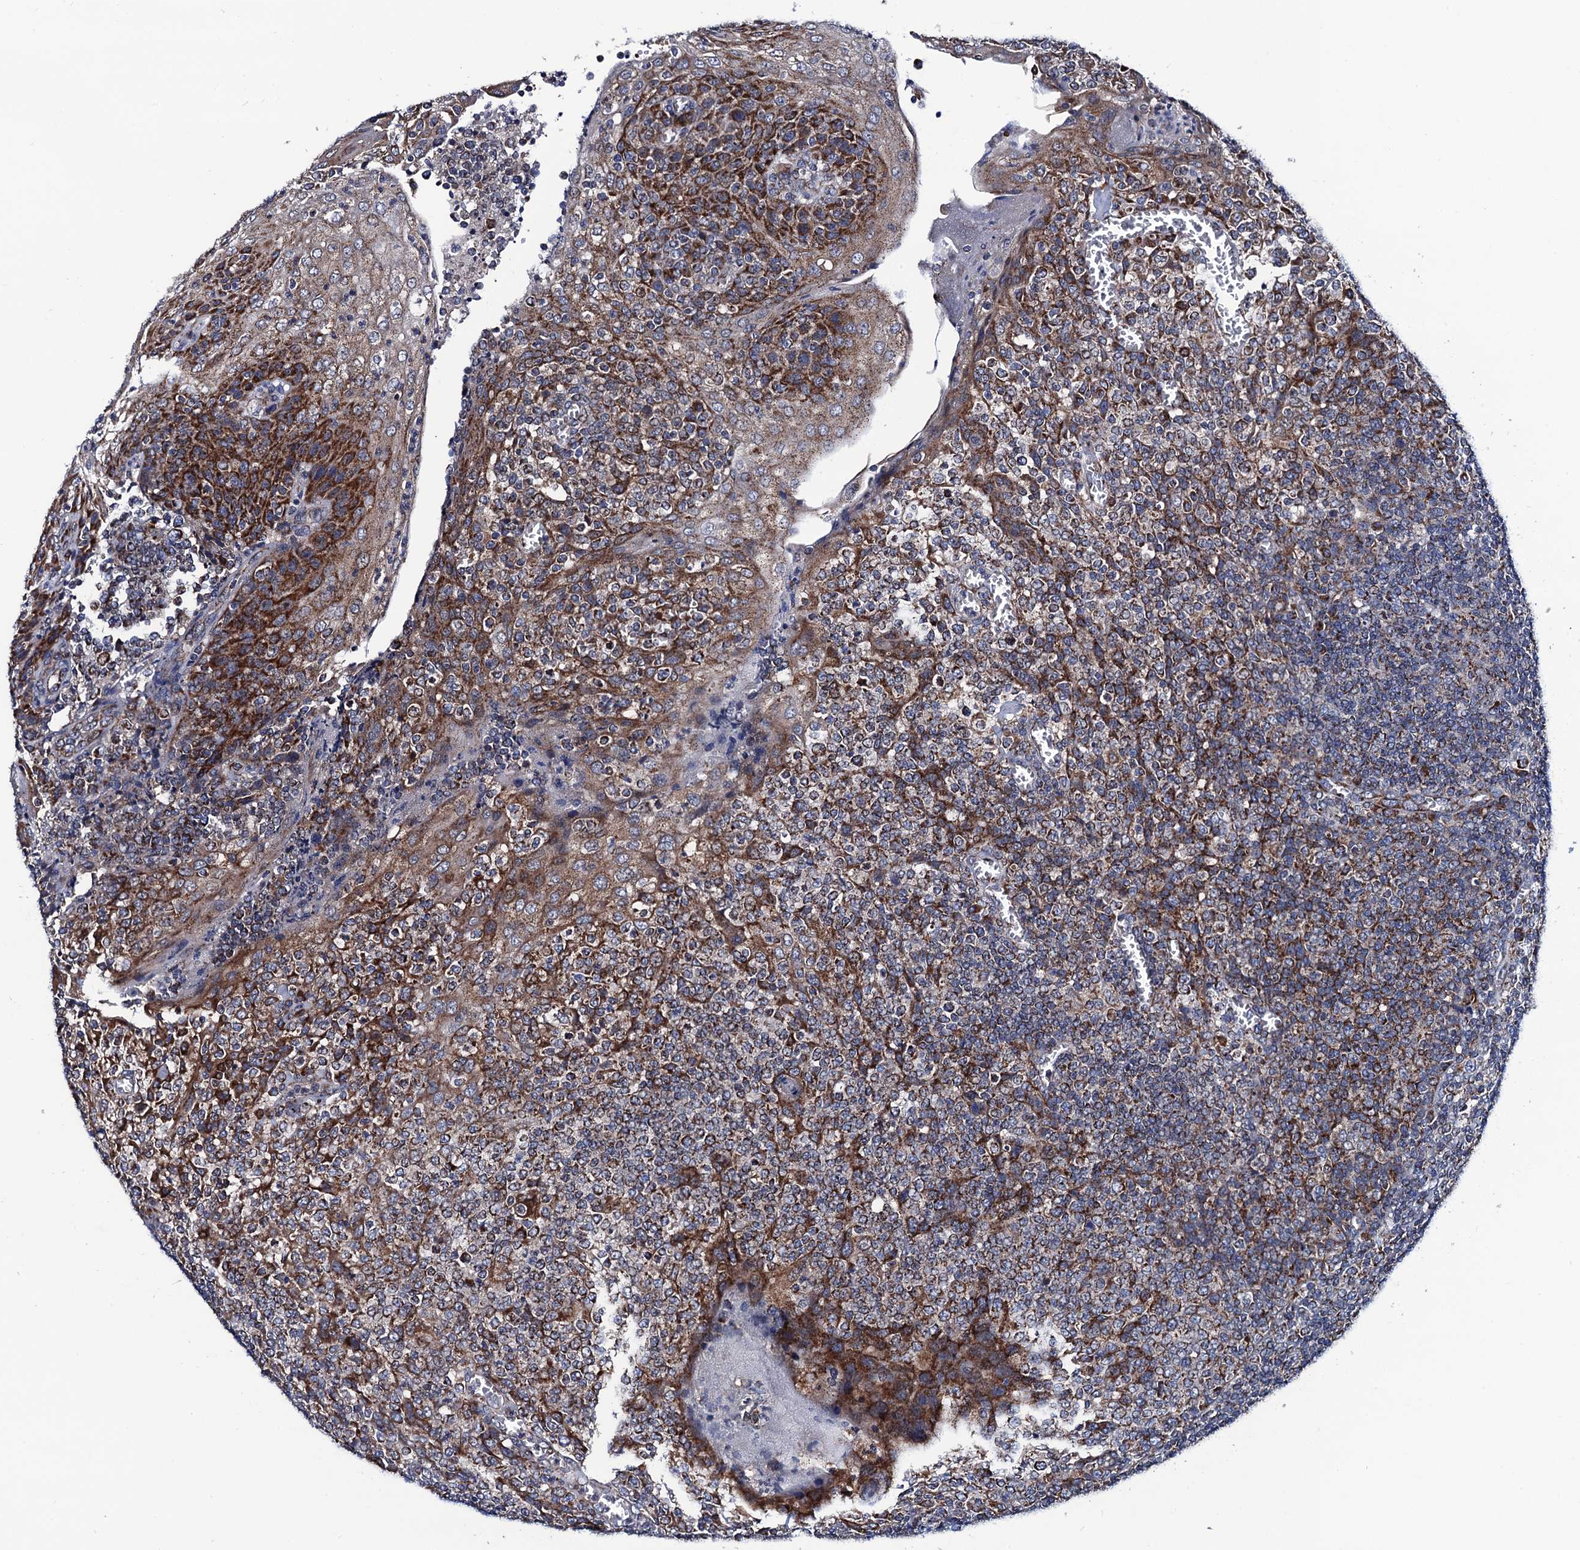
{"staining": {"intensity": "moderate", "quantity": "25%-75%", "location": "cytoplasmic/membranous"}, "tissue": "tonsil", "cell_type": "Germinal center cells", "image_type": "normal", "snomed": [{"axis": "morphology", "description": "Normal tissue, NOS"}, {"axis": "topography", "description": "Tonsil"}], "caption": "Immunohistochemistry of normal human tonsil exhibits medium levels of moderate cytoplasmic/membranous positivity in about 25%-75% of germinal center cells.", "gene": "PTCD3", "patient": {"sex": "female", "age": 19}}